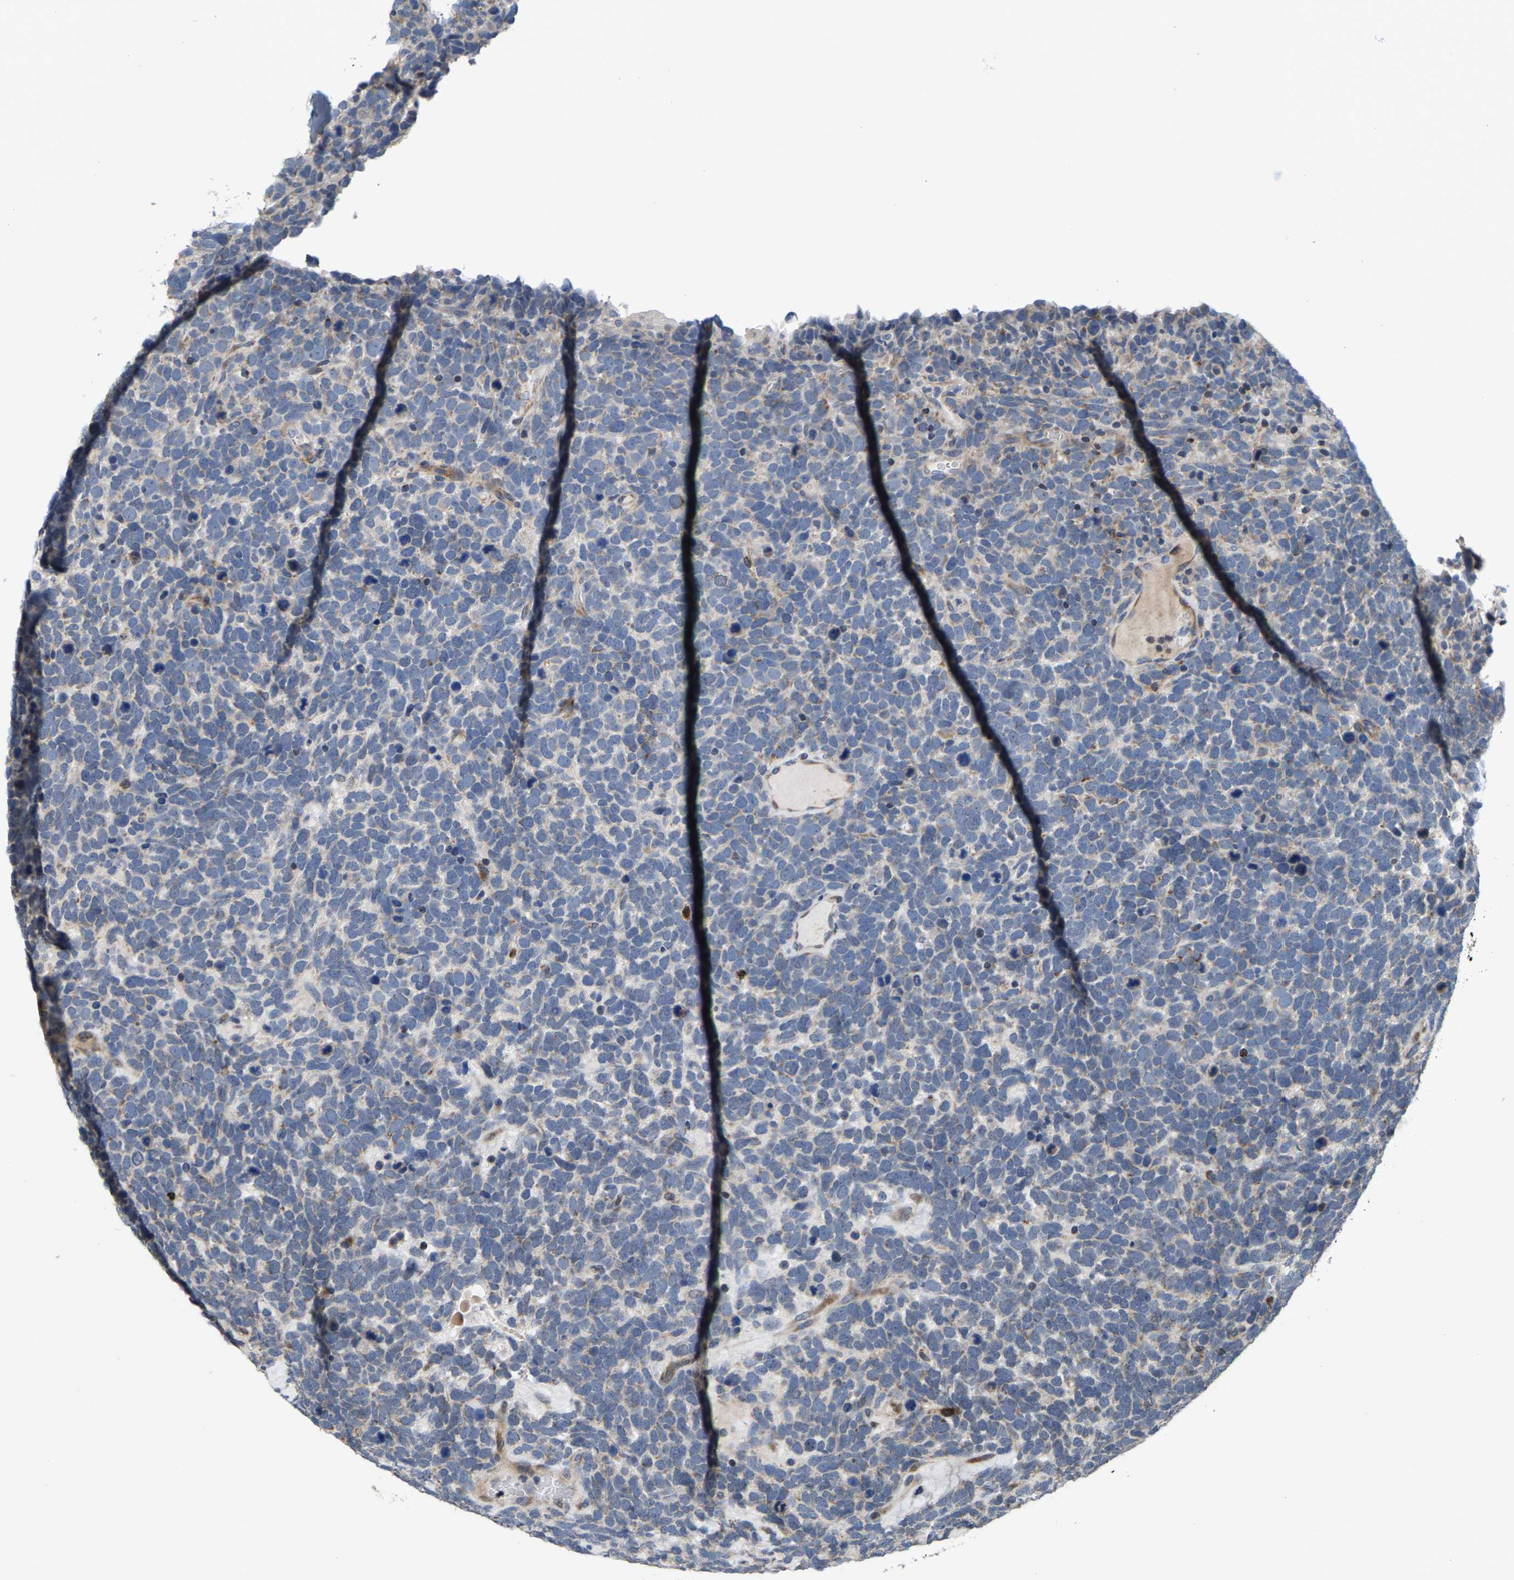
{"staining": {"intensity": "negative", "quantity": "none", "location": "none"}, "tissue": "urothelial cancer", "cell_type": "Tumor cells", "image_type": "cancer", "snomed": [{"axis": "morphology", "description": "Urothelial carcinoma, High grade"}, {"axis": "topography", "description": "Urinary bladder"}], "caption": "This is an immunohistochemistry micrograph of urothelial cancer. There is no positivity in tumor cells.", "gene": "TDRKH", "patient": {"sex": "female", "age": 82}}